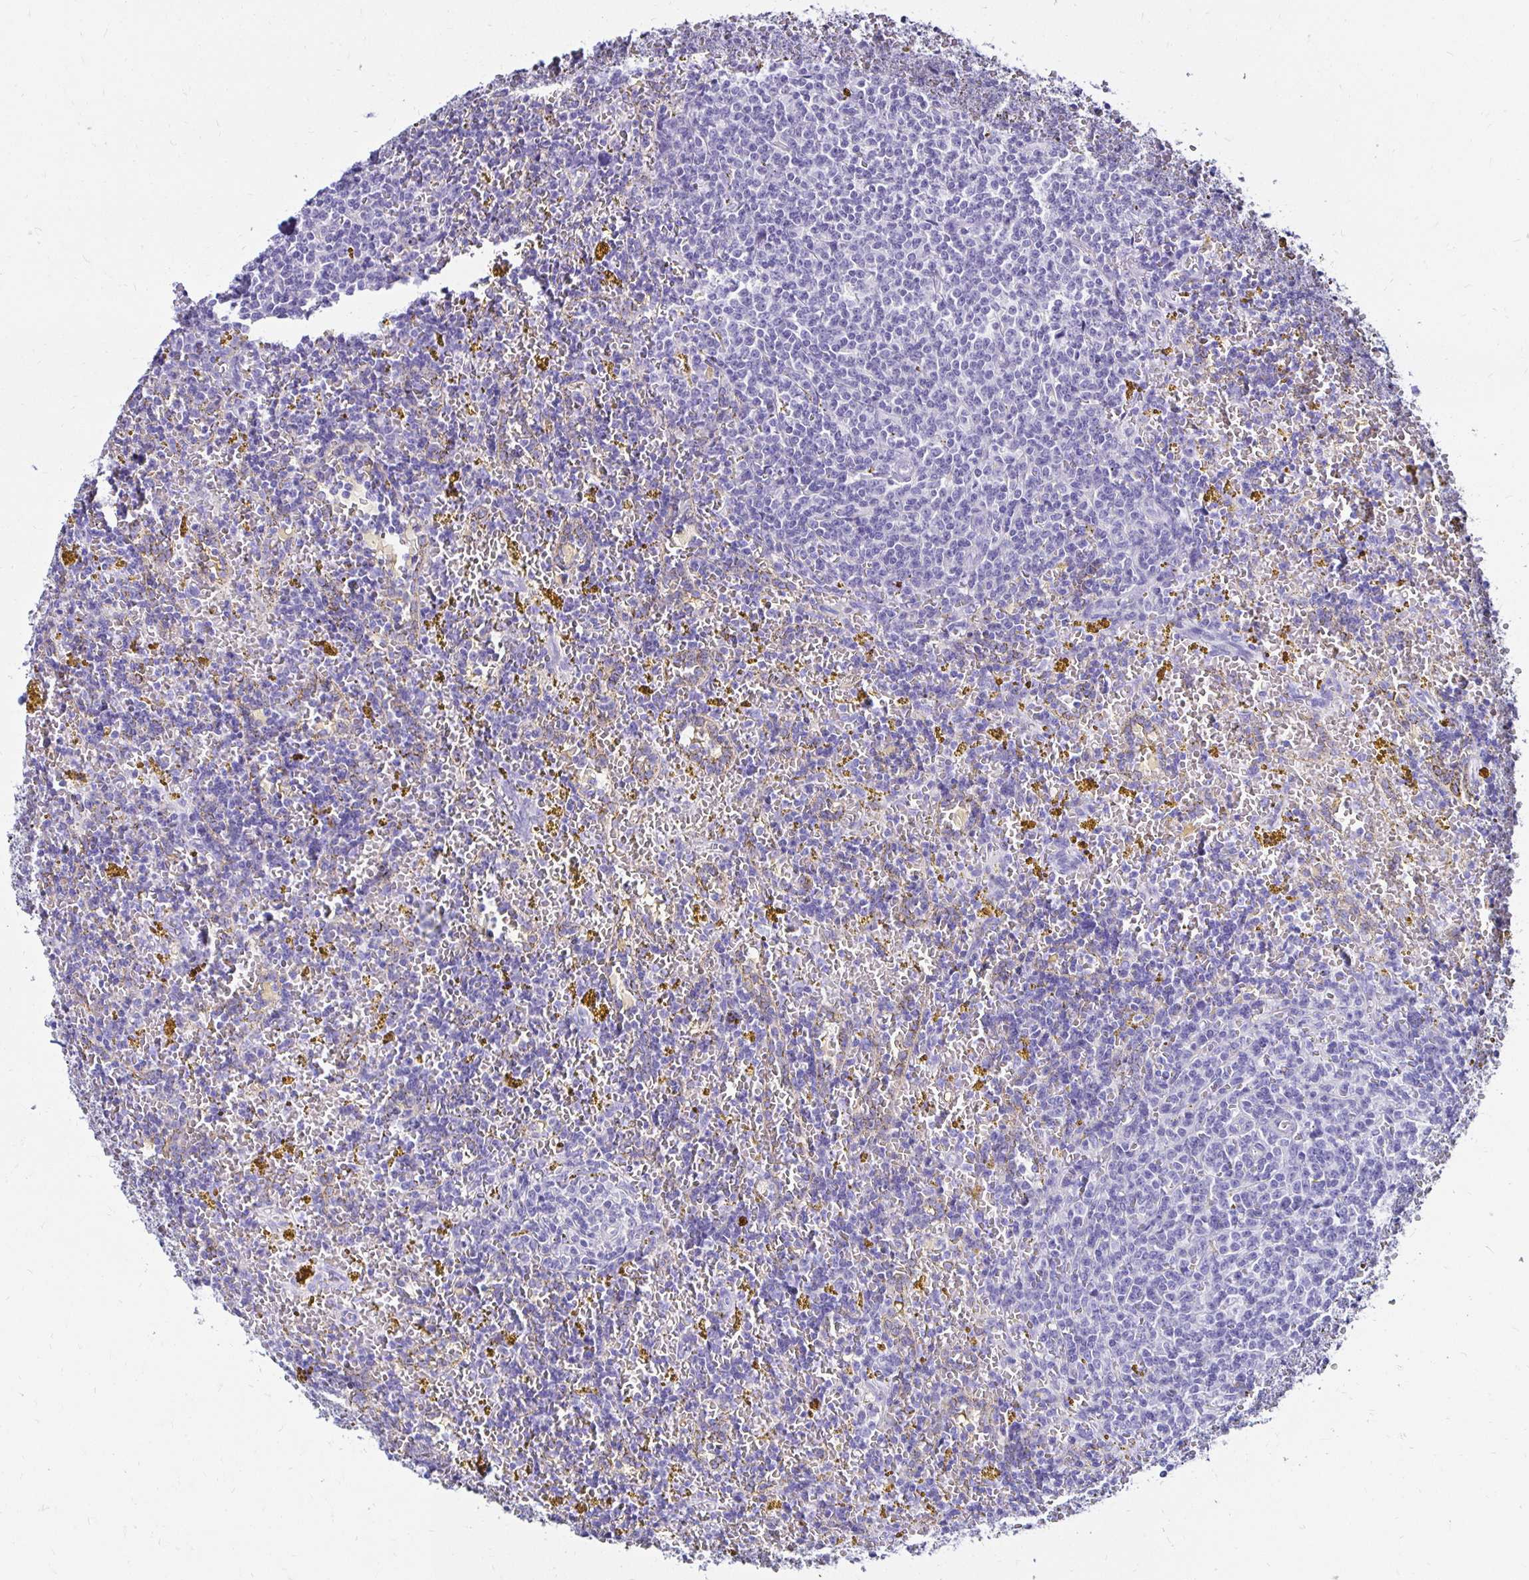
{"staining": {"intensity": "negative", "quantity": "none", "location": "none"}, "tissue": "lymphoma", "cell_type": "Tumor cells", "image_type": "cancer", "snomed": [{"axis": "morphology", "description": "Malignant lymphoma, non-Hodgkin's type, Low grade"}, {"axis": "topography", "description": "Spleen"}, {"axis": "topography", "description": "Lymph node"}], "caption": "An immunohistochemistry (IHC) photomicrograph of malignant lymphoma, non-Hodgkin's type (low-grade) is shown. There is no staining in tumor cells of malignant lymphoma, non-Hodgkin's type (low-grade). (DAB (3,3'-diaminobenzidine) immunohistochemistry with hematoxylin counter stain).", "gene": "KCNT1", "patient": {"sex": "female", "age": 66}}